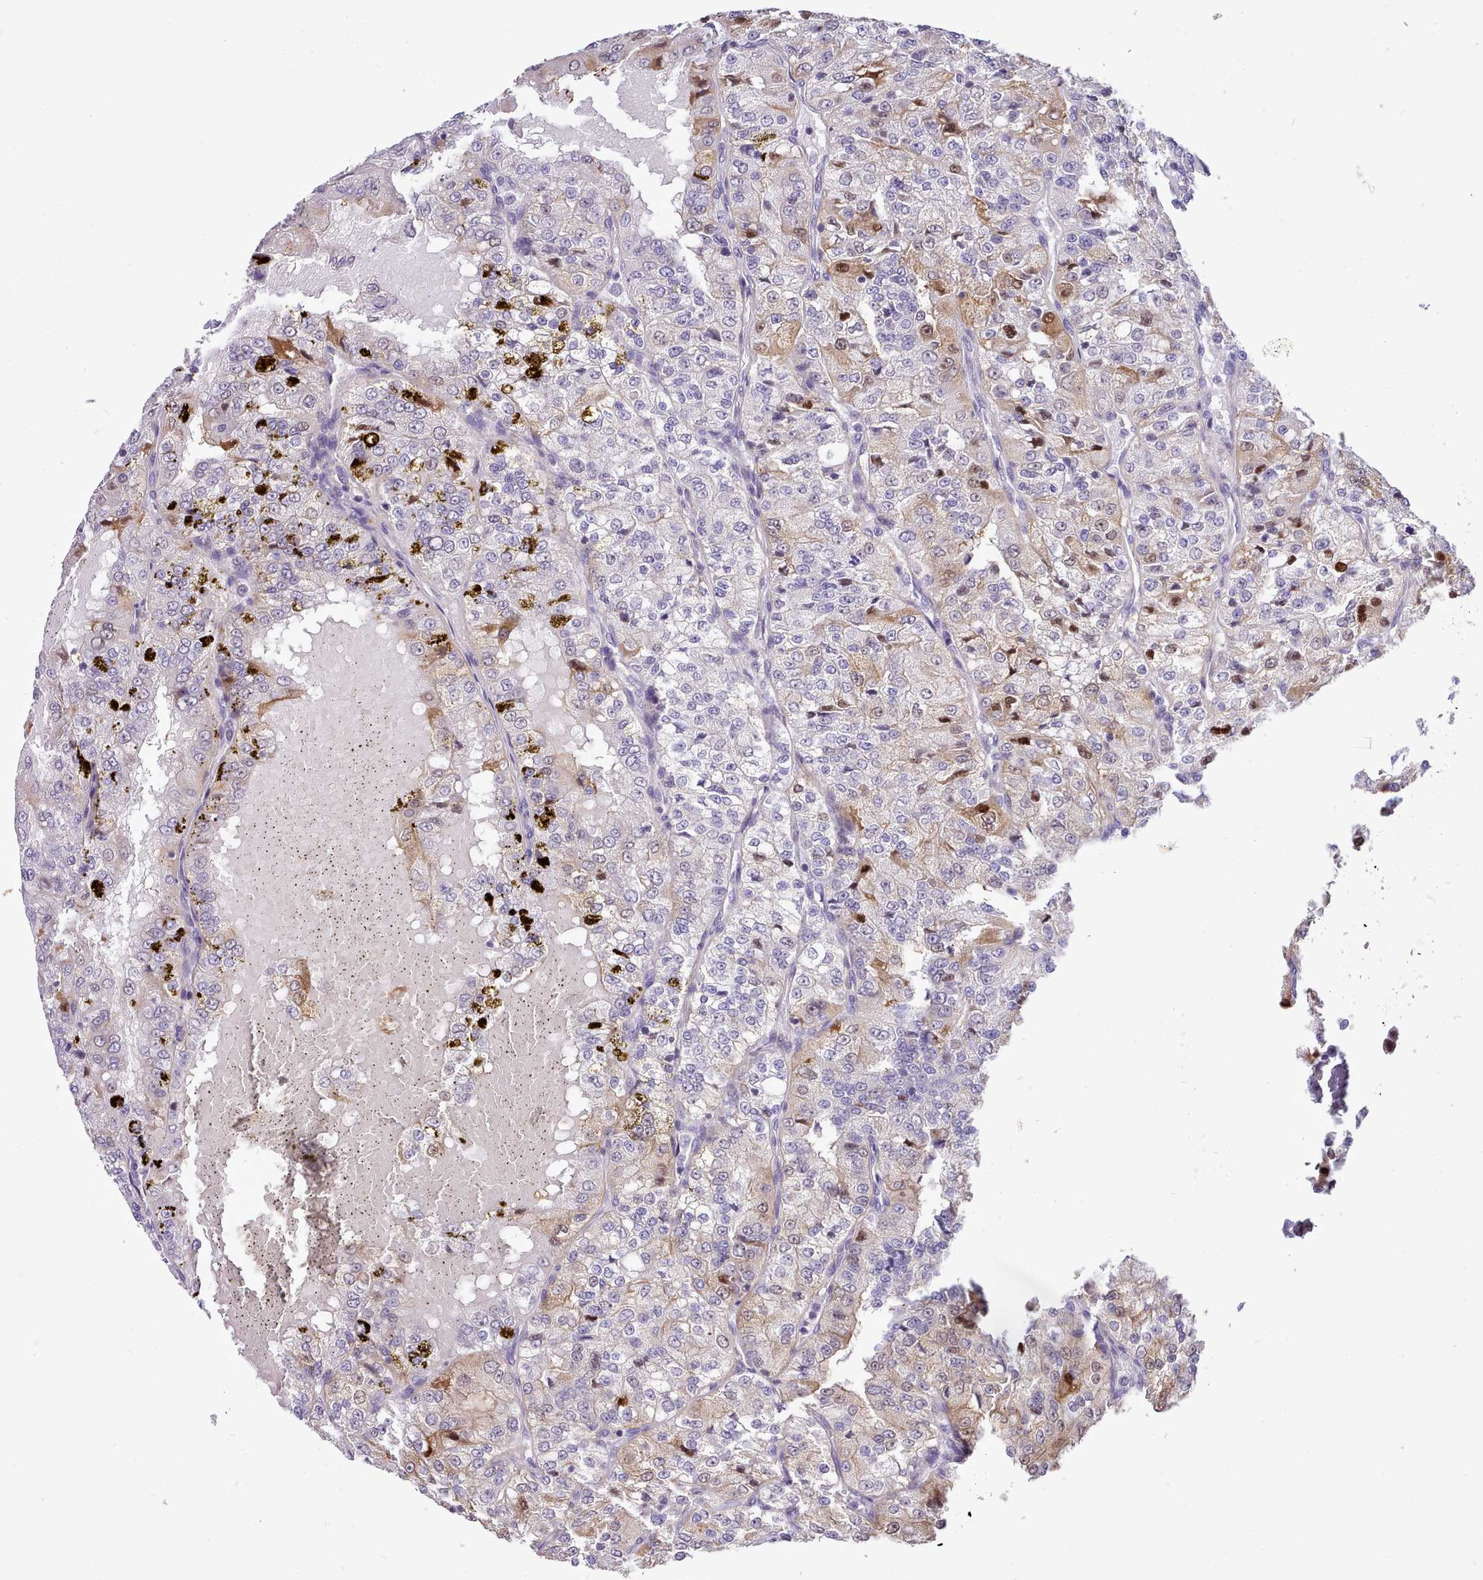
{"staining": {"intensity": "moderate", "quantity": "<25%", "location": "cytoplasmic/membranous,nuclear"}, "tissue": "renal cancer", "cell_type": "Tumor cells", "image_type": "cancer", "snomed": [{"axis": "morphology", "description": "Adenocarcinoma, NOS"}, {"axis": "topography", "description": "Kidney"}], "caption": "Renal cancer (adenocarcinoma) stained with immunohistochemistry demonstrates moderate cytoplasmic/membranous and nuclear positivity in approximately <25% of tumor cells.", "gene": "HOXB7", "patient": {"sex": "female", "age": 63}}